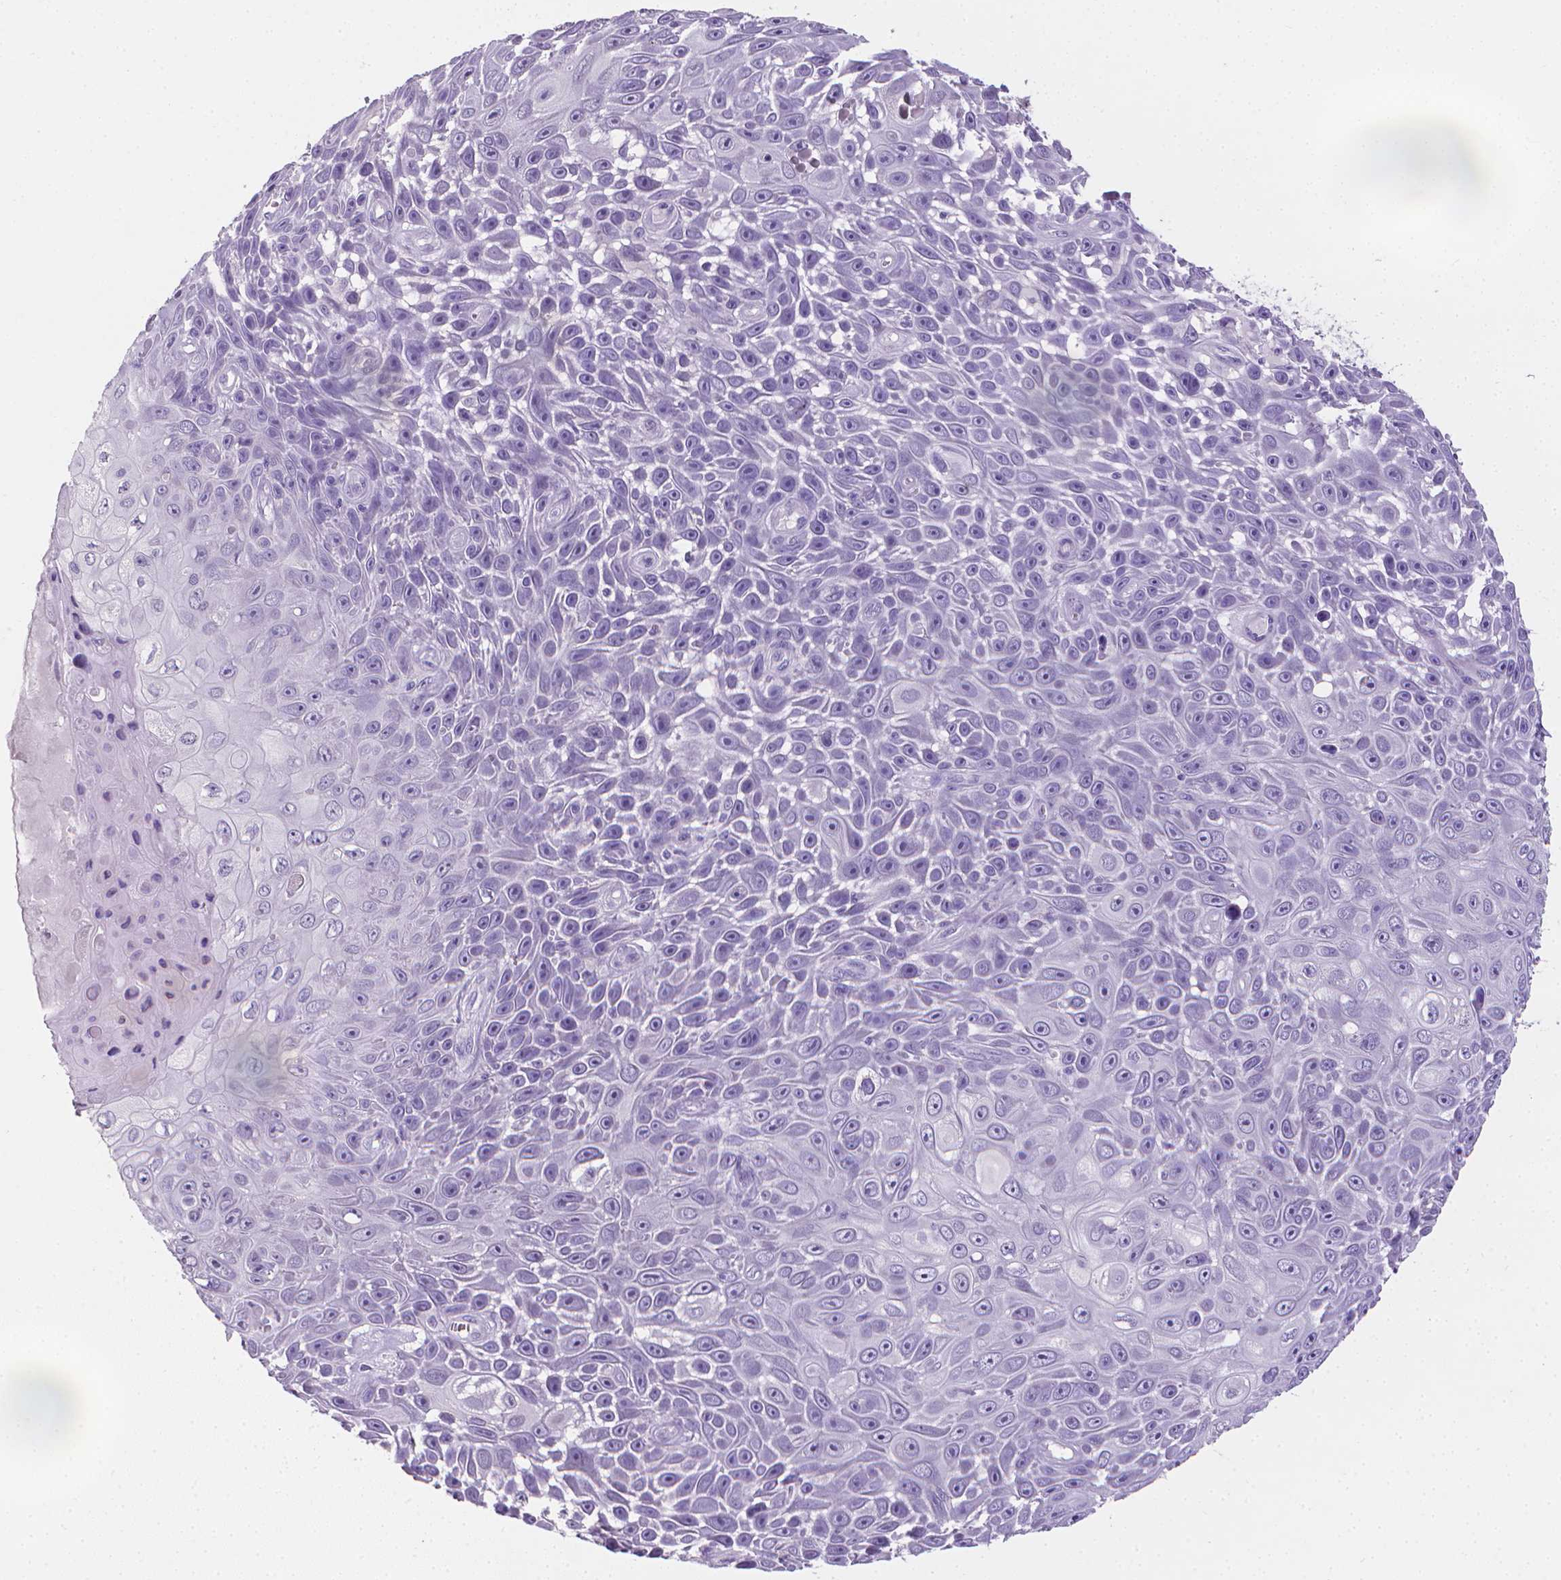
{"staining": {"intensity": "negative", "quantity": "none", "location": "none"}, "tissue": "skin cancer", "cell_type": "Tumor cells", "image_type": "cancer", "snomed": [{"axis": "morphology", "description": "Squamous cell carcinoma, NOS"}, {"axis": "topography", "description": "Skin"}], "caption": "Skin squamous cell carcinoma stained for a protein using immunohistochemistry (IHC) reveals no positivity tumor cells.", "gene": "XPNPEP2", "patient": {"sex": "male", "age": 82}}